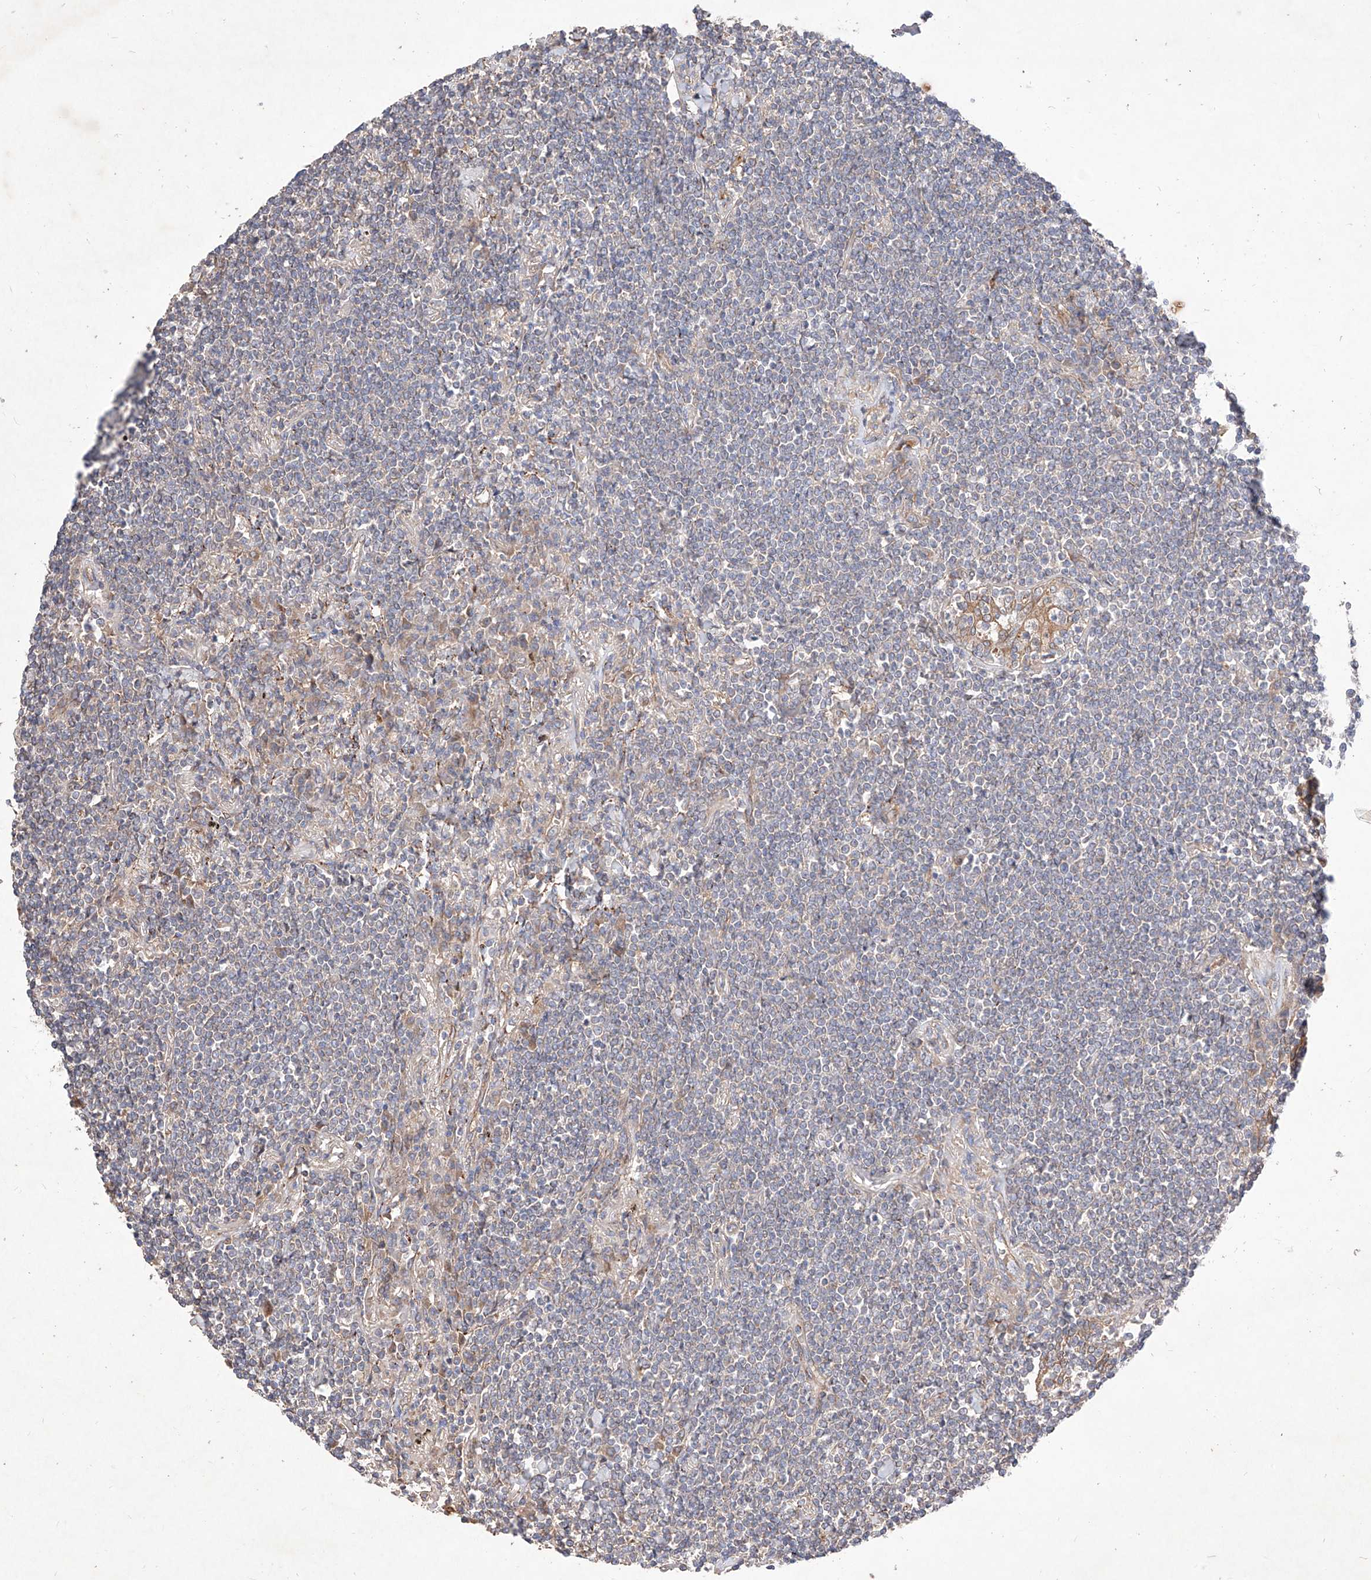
{"staining": {"intensity": "negative", "quantity": "none", "location": "none"}, "tissue": "lymphoma", "cell_type": "Tumor cells", "image_type": "cancer", "snomed": [{"axis": "morphology", "description": "Malignant lymphoma, non-Hodgkin's type, Low grade"}, {"axis": "topography", "description": "Lung"}], "caption": "A high-resolution photomicrograph shows immunohistochemistry staining of lymphoma, which exhibits no significant staining in tumor cells.", "gene": "C6orf62", "patient": {"sex": "female", "age": 71}}